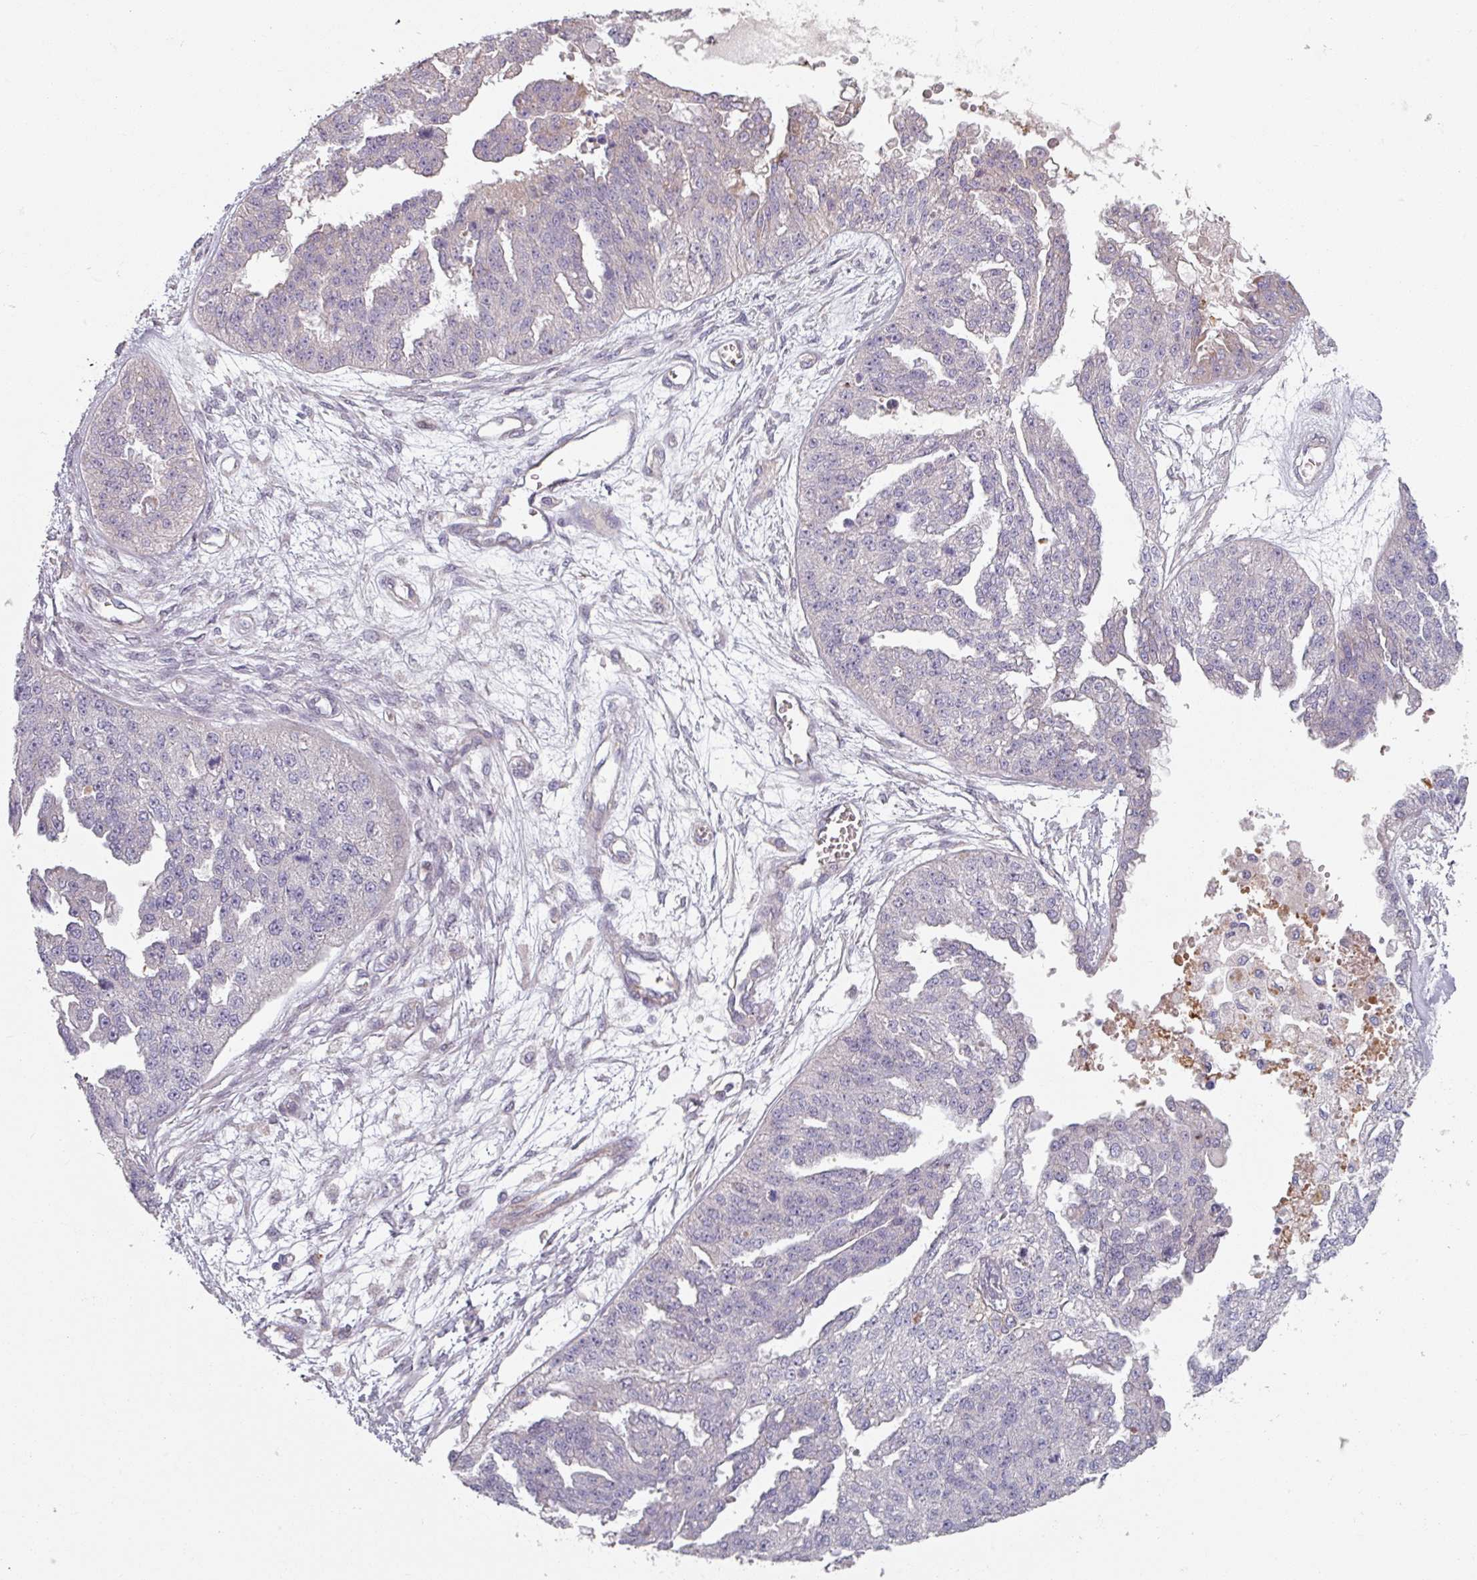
{"staining": {"intensity": "negative", "quantity": "none", "location": "none"}, "tissue": "ovarian cancer", "cell_type": "Tumor cells", "image_type": "cancer", "snomed": [{"axis": "morphology", "description": "Cystadenocarcinoma, serous, NOS"}, {"axis": "topography", "description": "Ovary"}], "caption": "Tumor cells are negative for protein expression in human serous cystadenocarcinoma (ovarian).", "gene": "C4BPB", "patient": {"sex": "female", "age": 58}}